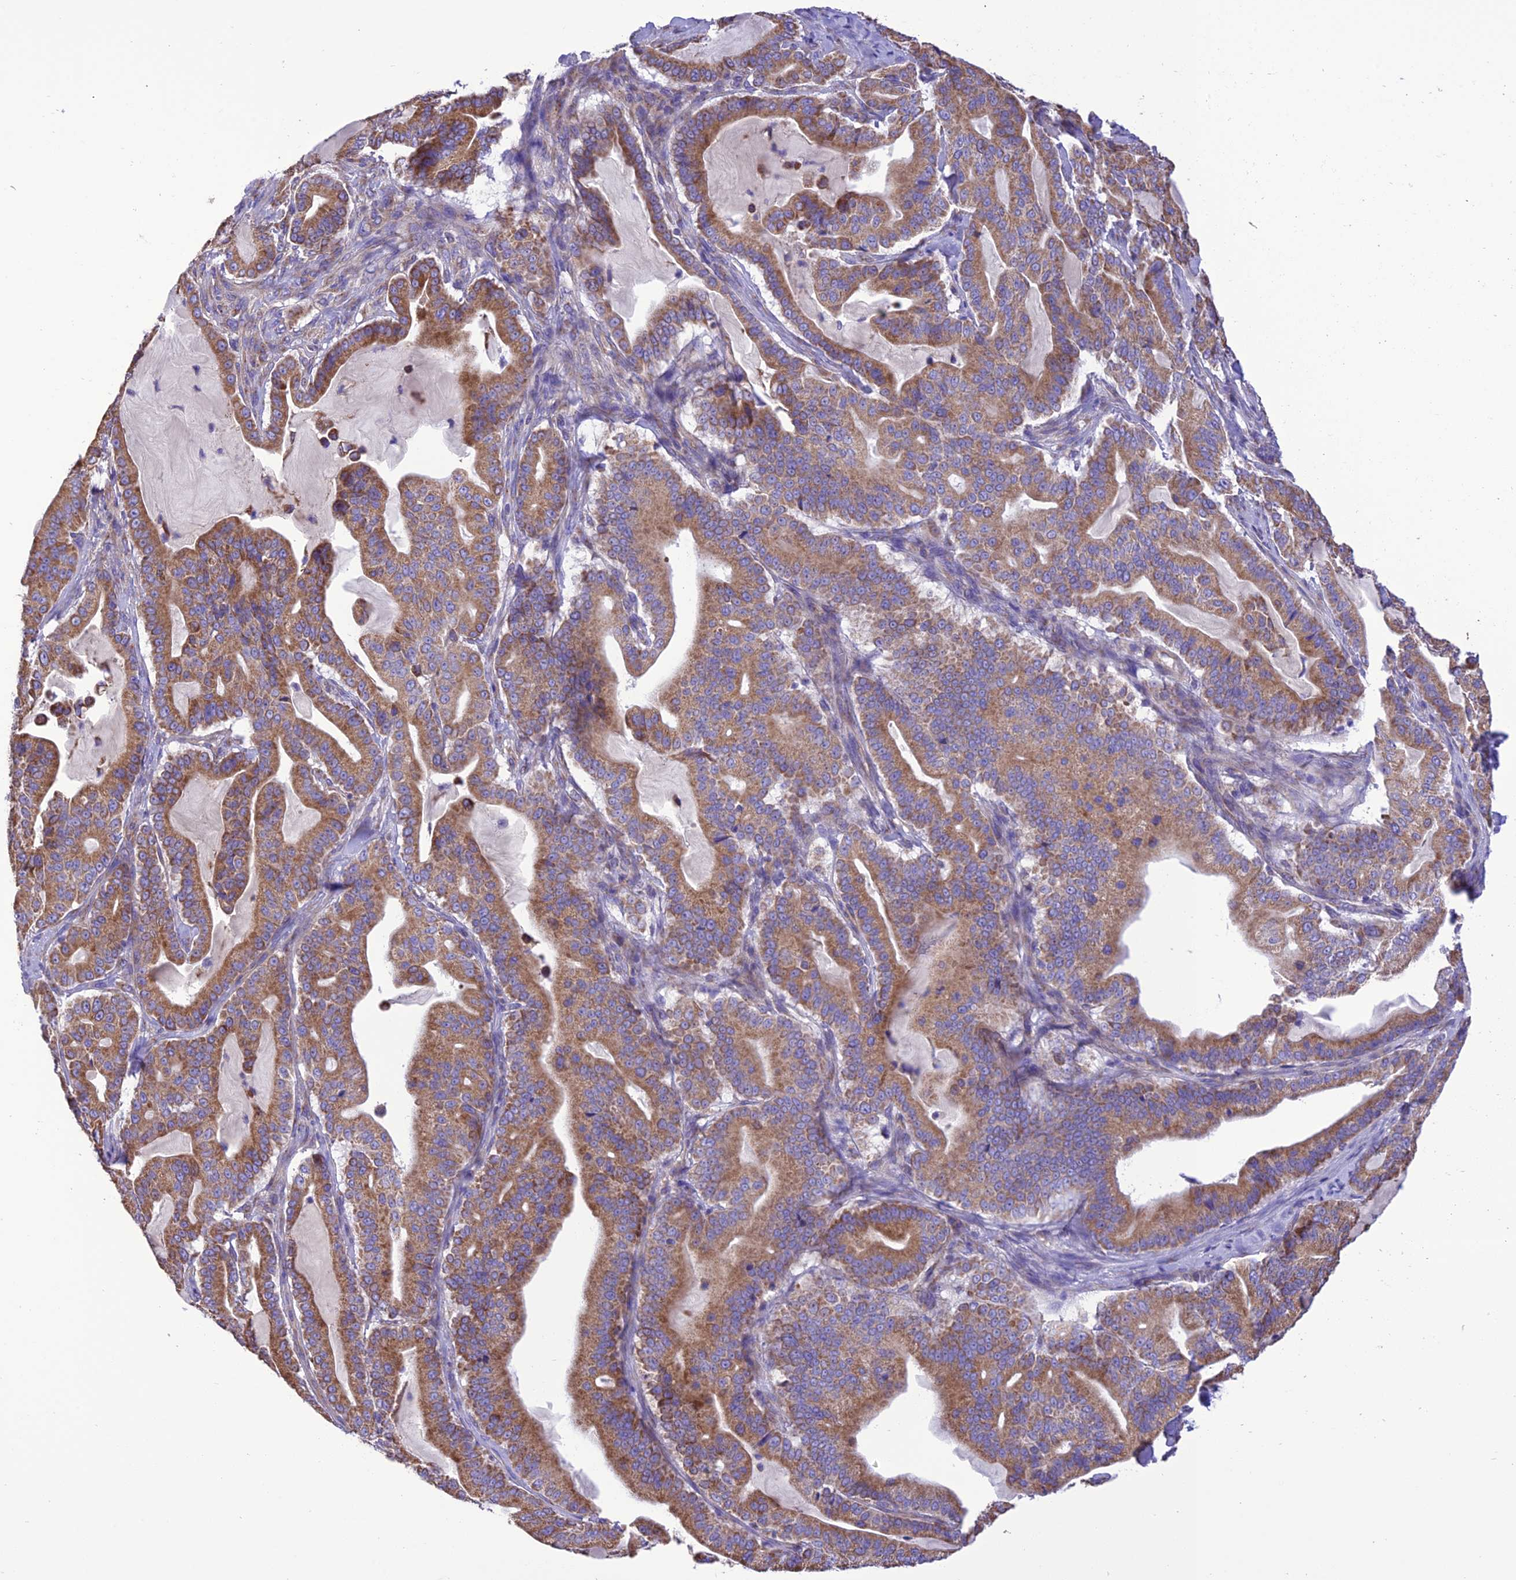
{"staining": {"intensity": "moderate", "quantity": ">75%", "location": "cytoplasmic/membranous"}, "tissue": "pancreatic cancer", "cell_type": "Tumor cells", "image_type": "cancer", "snomed": [{"axis": "morphology", "description": "Adenocarcinoma, NOS"}, {"axis": "topography", "description": "Pancreas"}], "caption": "There is medium levels of moderate cytoplasmic/membranous positivity in tumor cells of pancreatic cancer (adenocarcinoma), as demonstrated by immunohistochemical staining (brown color).", "gene": "MAP3K12", "patient": {"sex": "male", "age": 63}}